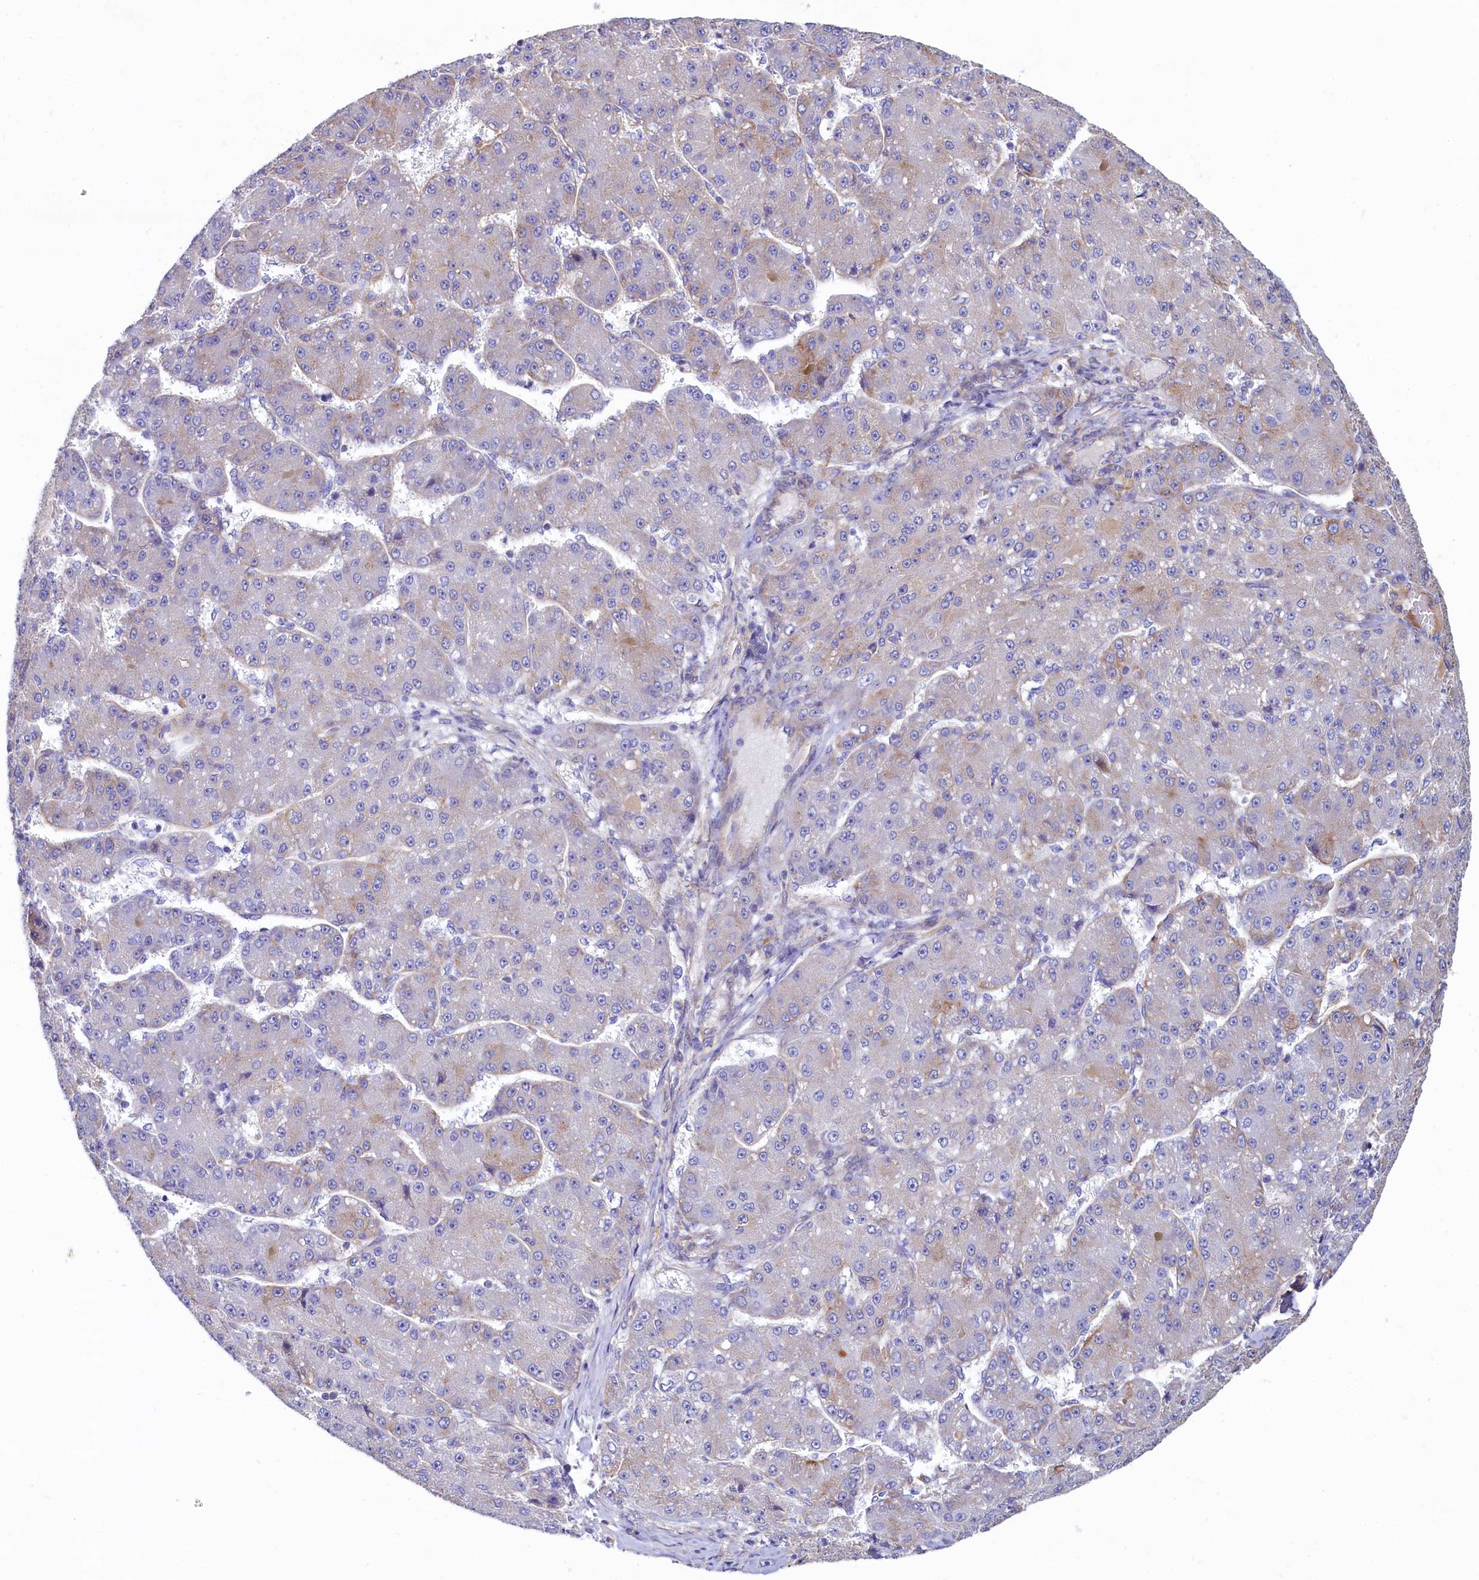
{"staining": {"intensity": "weak", "quantity": "<25%", "location": "cytoplasmic/membranous"}, "tissue": "liver cancer", "cell_type": "Tumor cells", "image_type": "cancer", "snomed": [{"axis": "morphology", "description": "Carcinoma, Hepatocellular, NOS"}, {"axis": "topography", "description": "Liver"}], "caption": "DAB immunohistochemical staining of liver cancer (hepatocellular carcinoma) demonstrates no significant expression in tumor cells. The staining is performed using DAB brown chromogen with nuclei counter-stained in using hematoxylin.", "gene": "GPR21", "patient": {"sex": "male", "age": 67}}